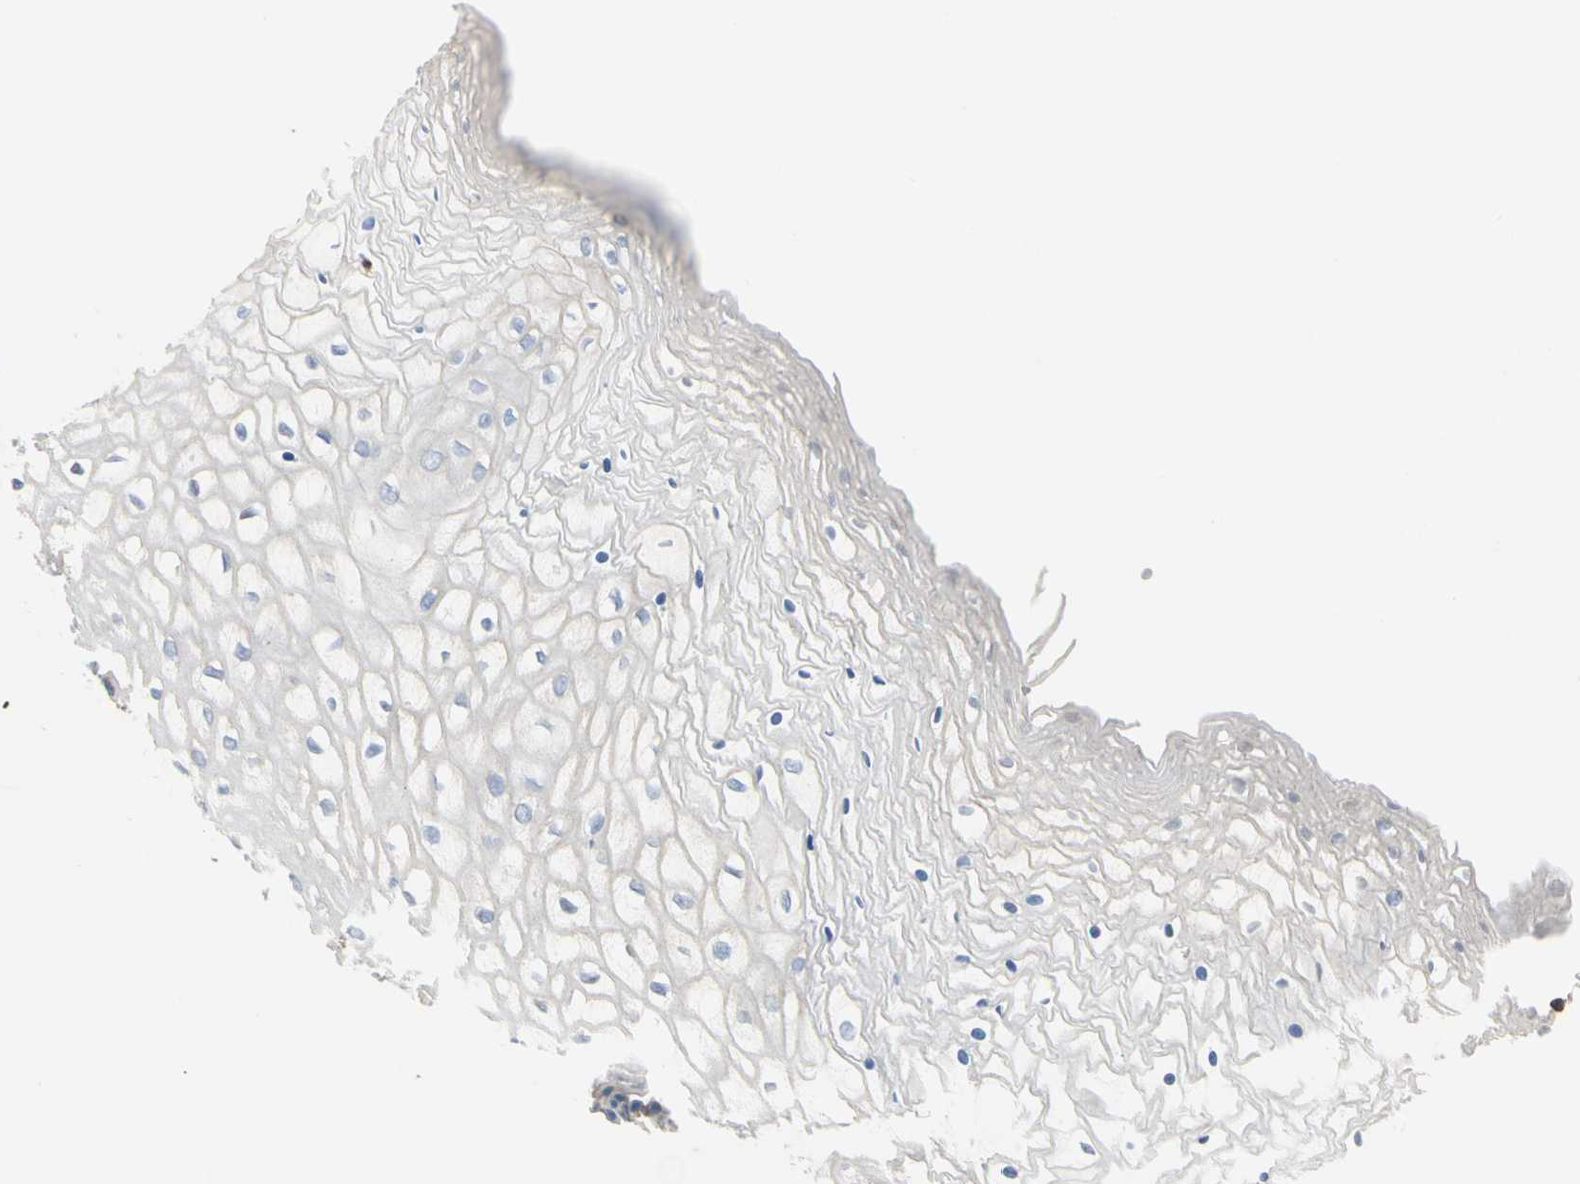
{"staining": {"intensity": "weak", "quantity": "<25%", "location": "cytoplasmic/membranous"}, "tissue": "vagina", "cell_type": "Squamous epithelial cells", "image_type": "normal", "snomed": [{"axis": "morphology", "description": "Normal tissue, NOS"}, {"axis": "topography", "description": "Vagina"}], "caption": "Immunohistochemistry of unremarkable human vagina reveals no positivity in squamous epithelial cells. The staining was performed using DAB (3,3'-diaminobenzidine) to visualize the protein expression in brown, while the nuclei were stained in blue with hematoxylin (Magnification: 20x).", "gene": "CLEC2B", "patient": {"sex": "female", "age": 34}}